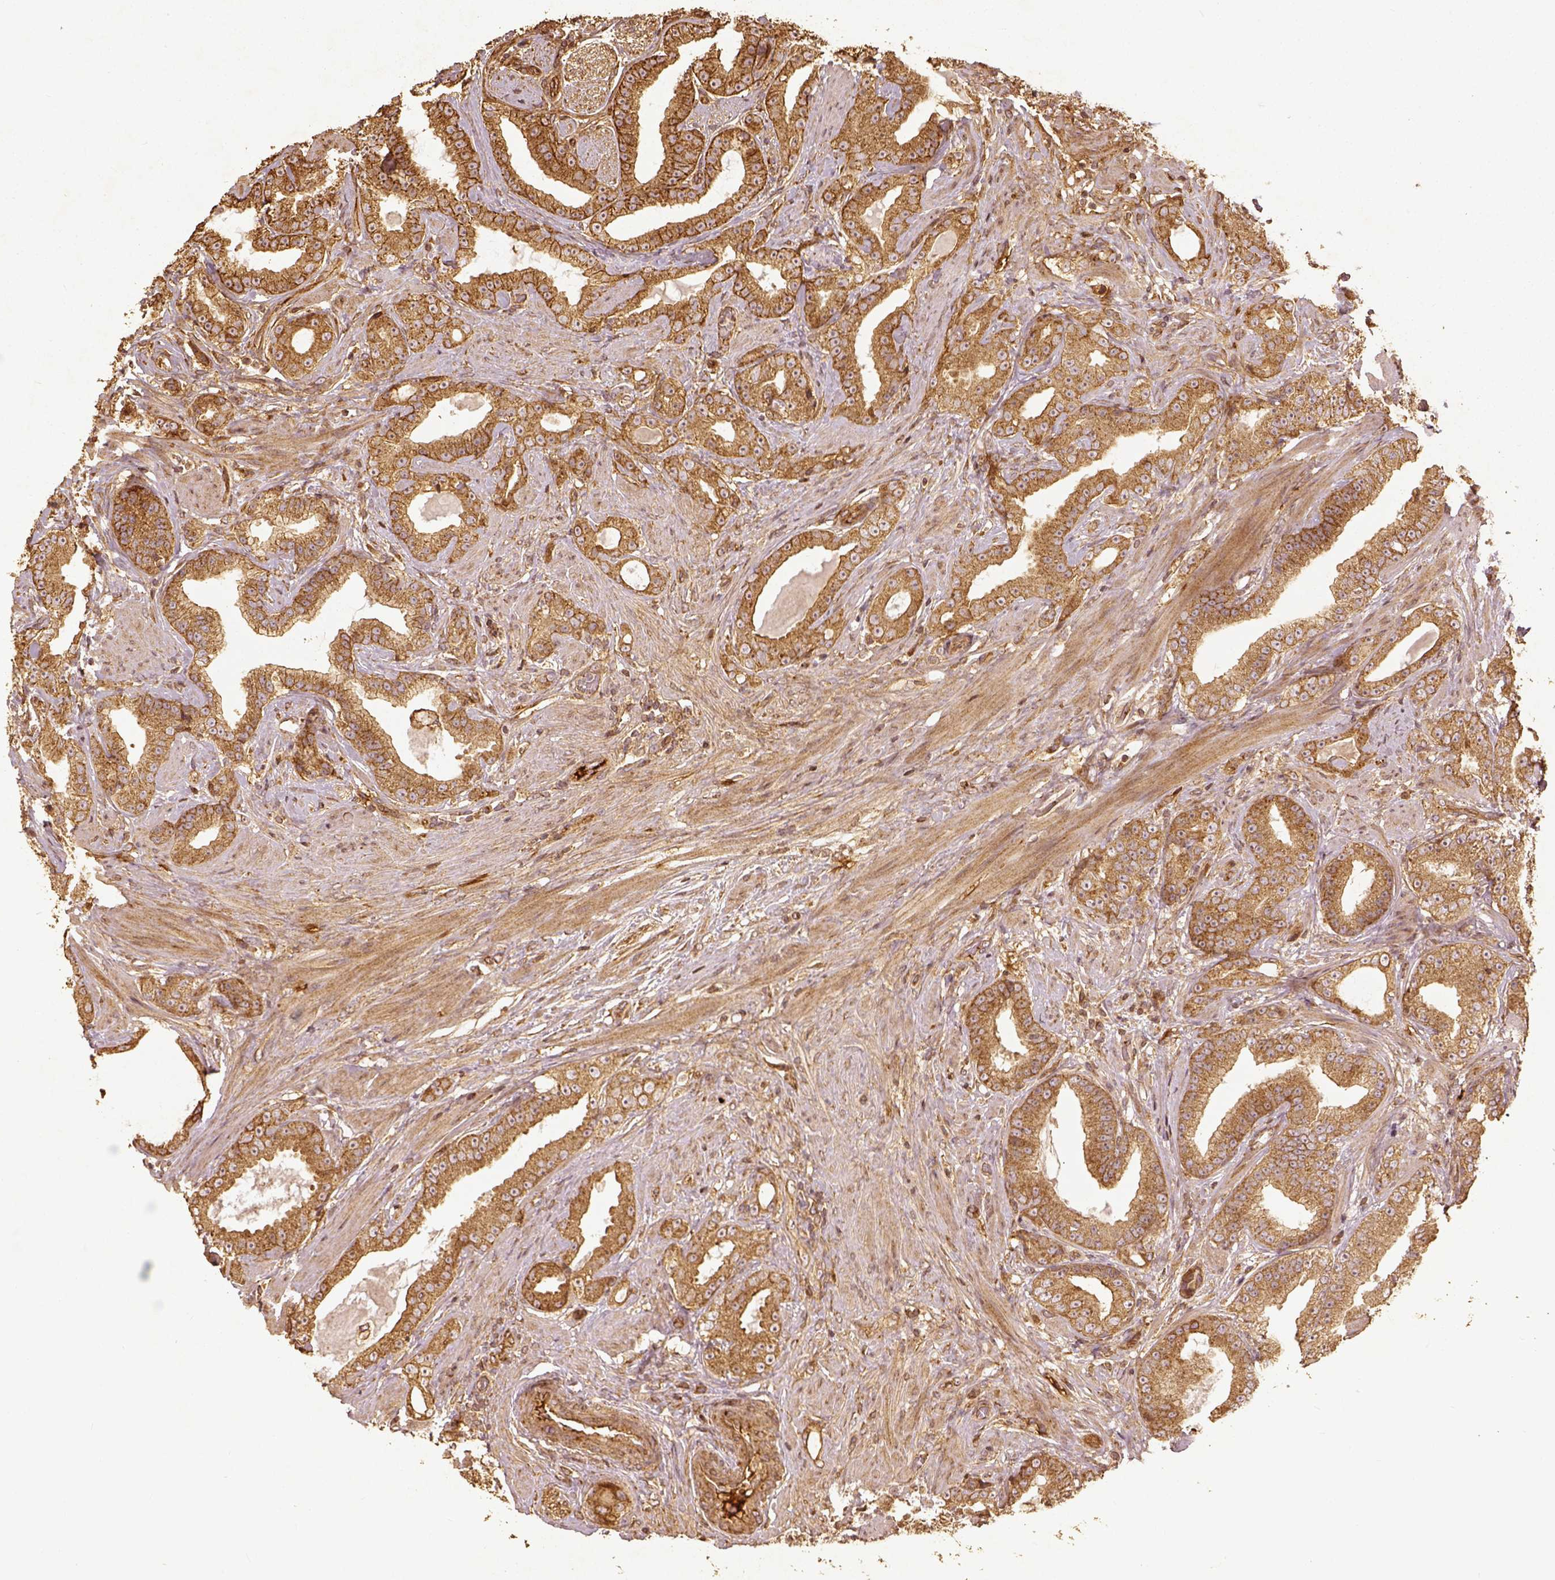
{"staining": {"intensity": "moderate", "quantity": ">75%", "location": "cytoplasmic/membranous"}, "tissue": "prostate cancer", "cell_type": "Tumor cells", "image_type": "cancer", "snomed": [{"axis": "morphology", "description": "Adenocarcinoma, Low grade"}, {"axis": "topography", "description": "Prostate"}], "caption": "An image of human prostate cancer (low-grade adenocarcinoma) stained for a protein reveals moderate cytoplasmic/membranous brown staining in tumor cells. The staining is performed using DAB (3,3'-diaminobenzidine) brown chromogen to label protein expression. The nuclei are counter-stained blue using hematoxylin.", "gene": "VEGFA", "patient": {"sex": "male", "age": 60}}